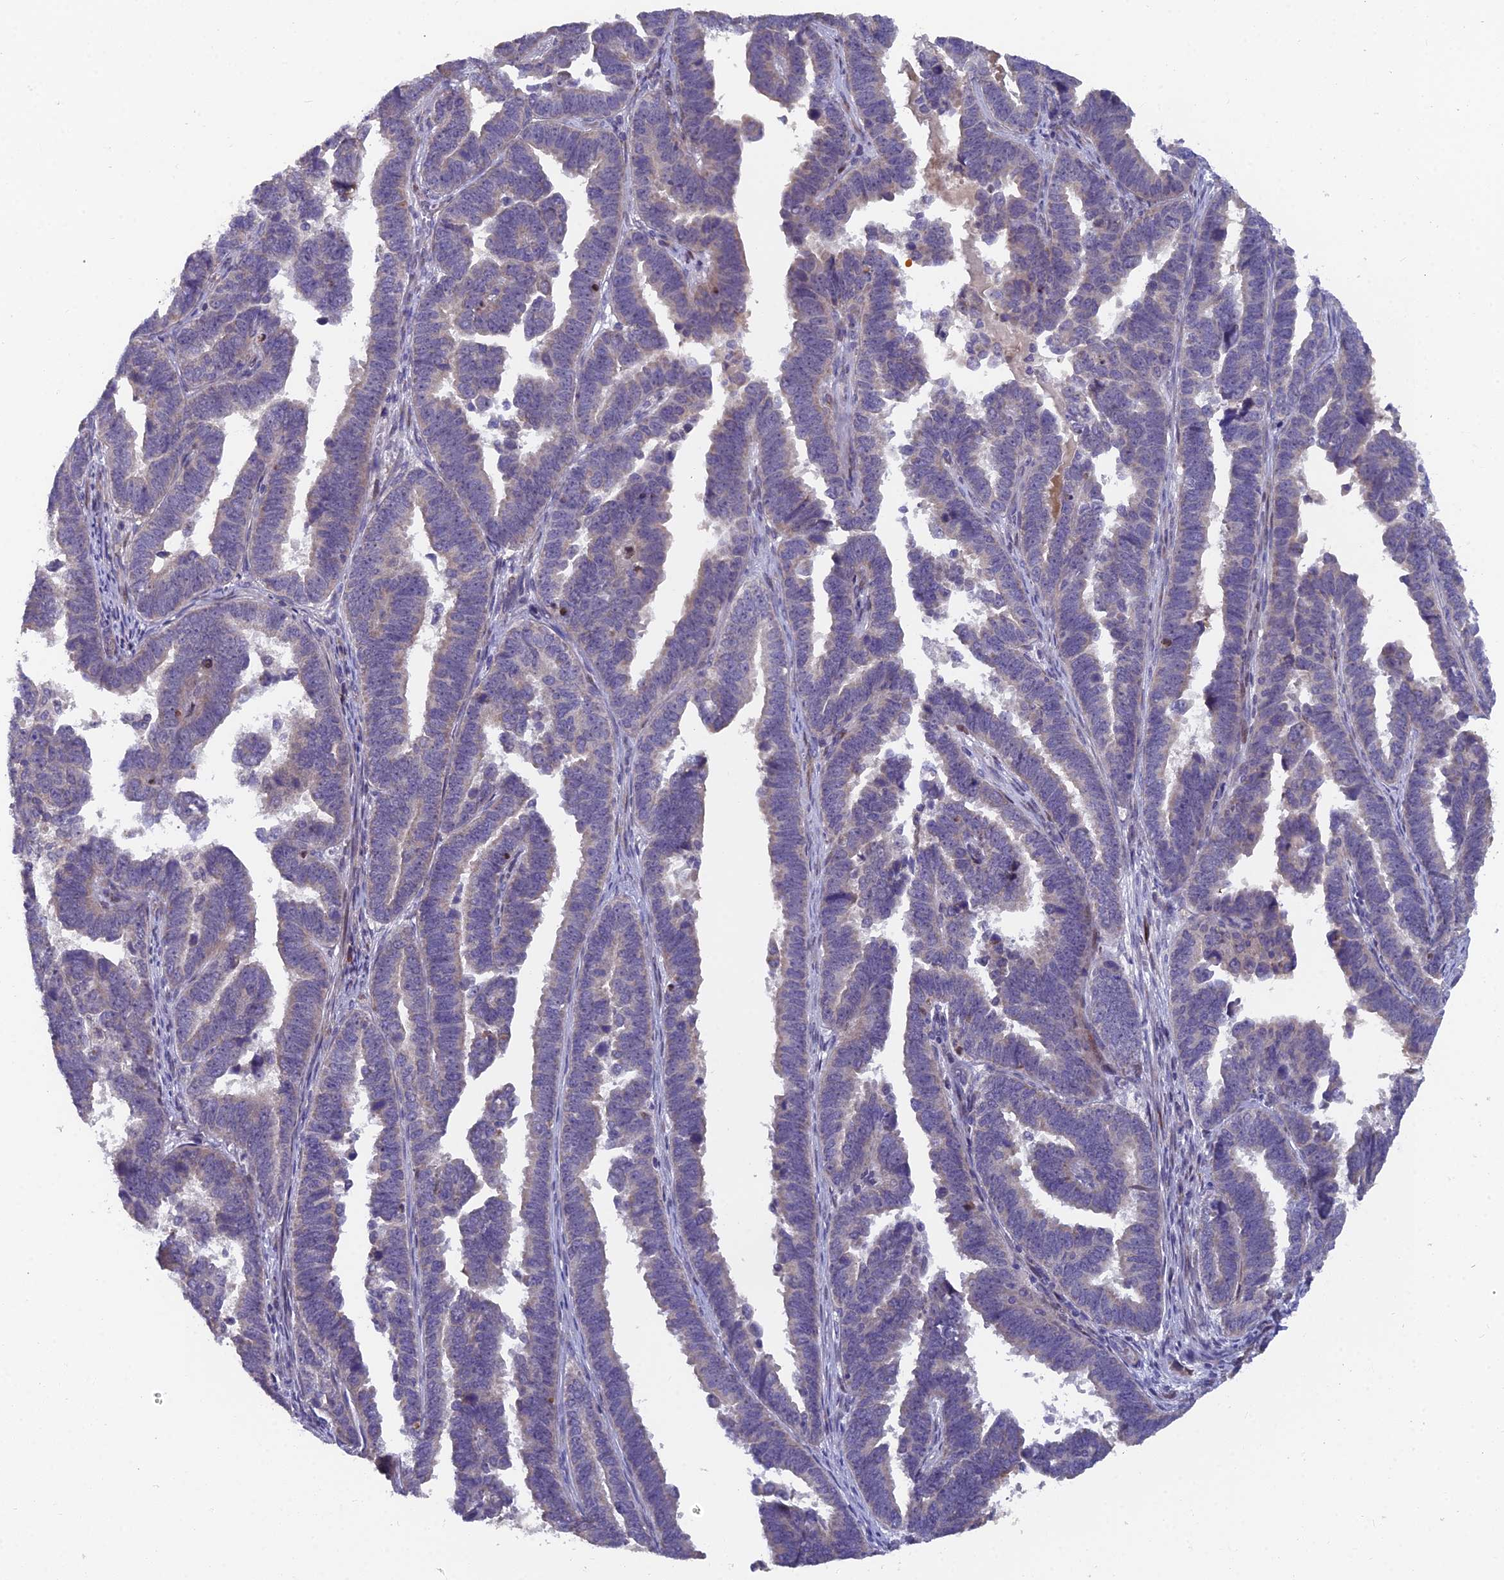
{"staining": {"intensity": "weak", "quantity": "<25%", "location": "cytoplasmic/membranous"}, "tissue": "endometrial cancer", "cell_type": "Tumor cells", "image_type": "cancer", "snomed": [{"axis": "morphology", "description": "Adenocarcinoma, NOS"}, {"axis": "topography", "description": "Endometrium"}], "caption": "IHC photomicrograph of human endometrial adenocarcinoma stained for a protein (brown), which exhibits no positivity in tumor cells. Brightfield microscopy of IHC stained with DAB (3,3'-diaminobenzidine) (brown) and hematoxylin (blue), captured at high magnification.", "gene": "RAB28", "patient": {"sex": "female", "age": 75}}